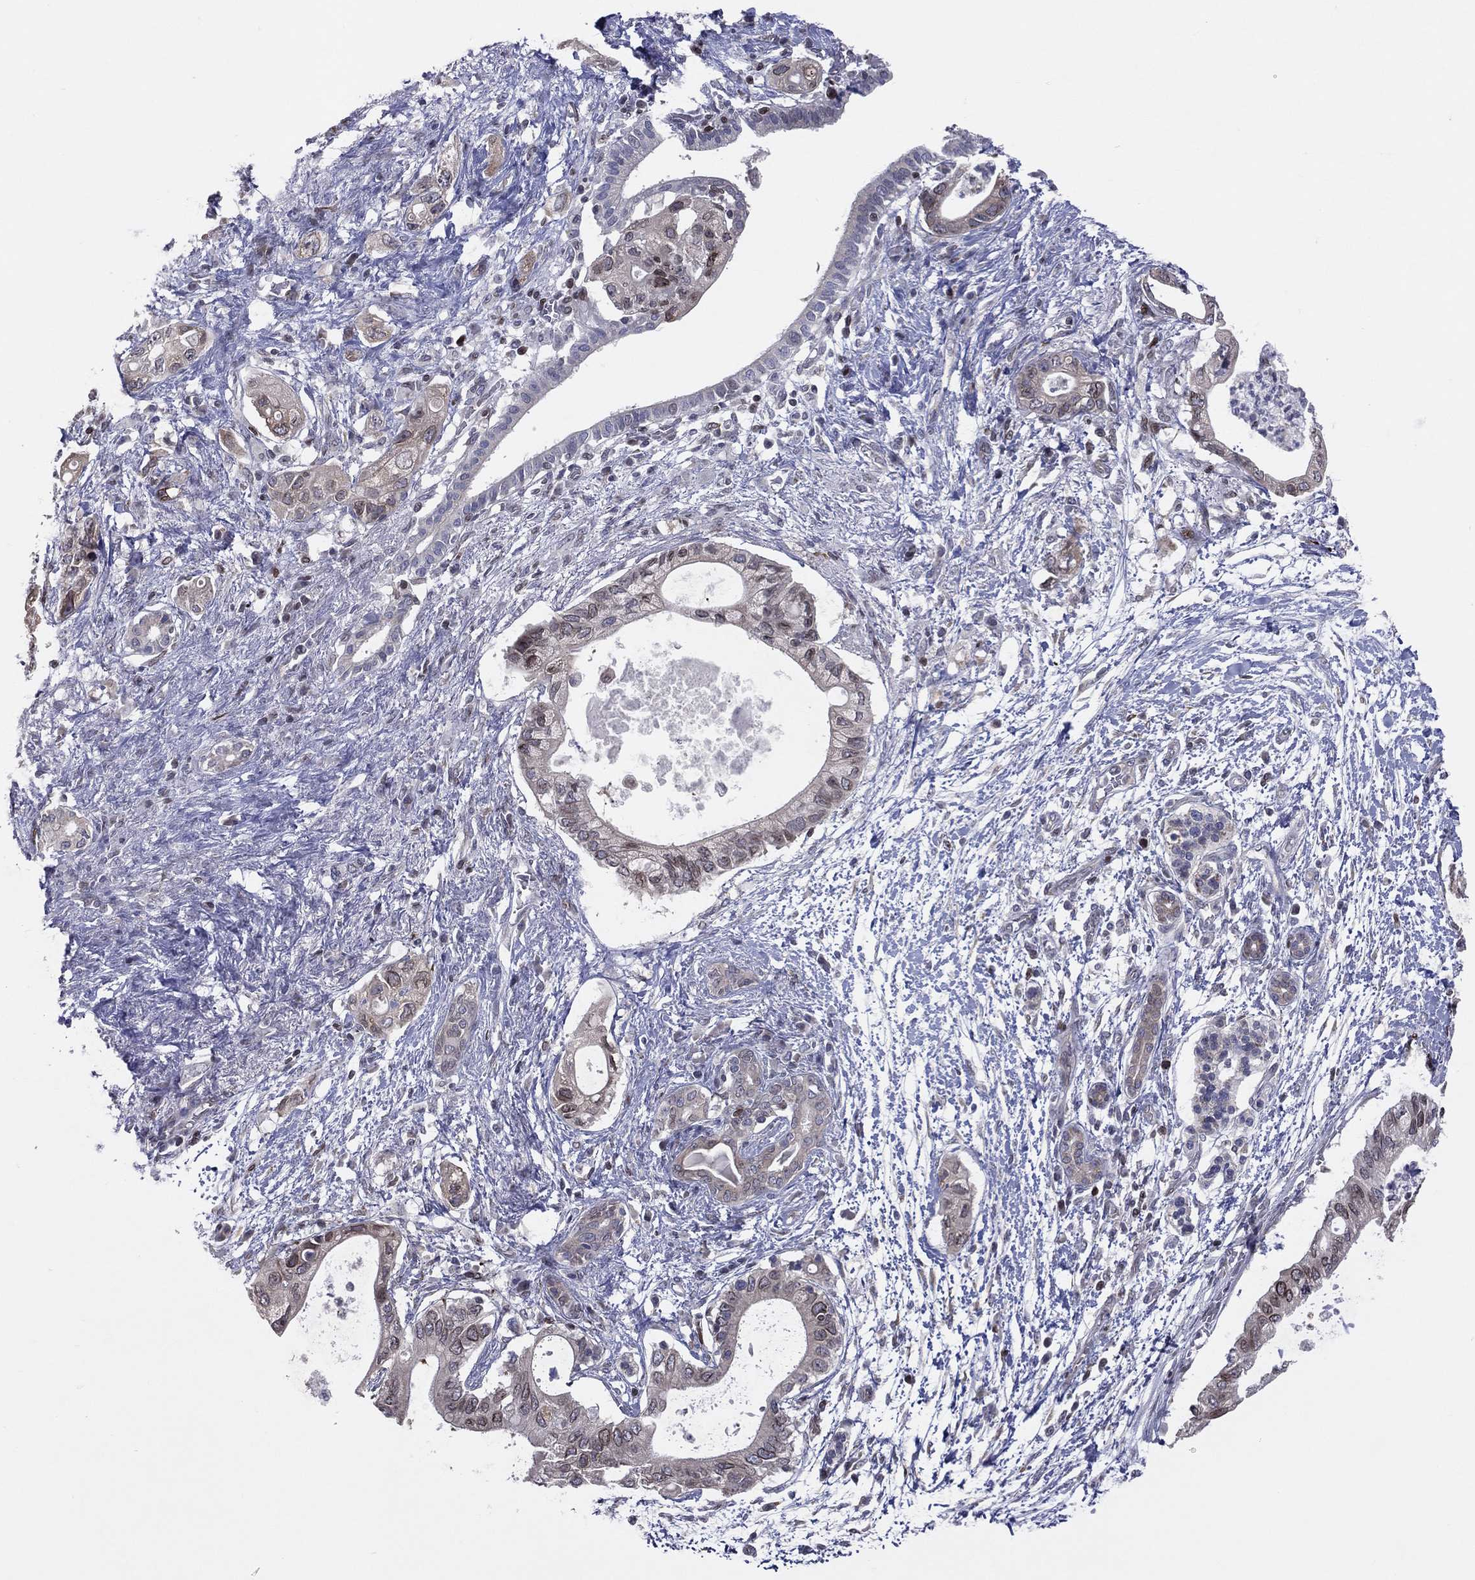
{"staining": {"intensity": "weak", "quantity": "25%-75%", "location": "cytoplasmic/membranous,nuclear"}, "tissue": "pancreatic cancer", "cell_type": "Tumor cells", "image_type": "cancer", "snomed": [{"axis": "morphology", "description": "Adenocarcinoma, NOS"}, {"axis": "topography", "description": "Pancreas"}], "caption": "Human adenocarcinoma (pancreatic) stained with a protein marker displays weak staining in tumor cells.", "gene": "DBF4B", "patient": {"sex": "female", "age": 72}}